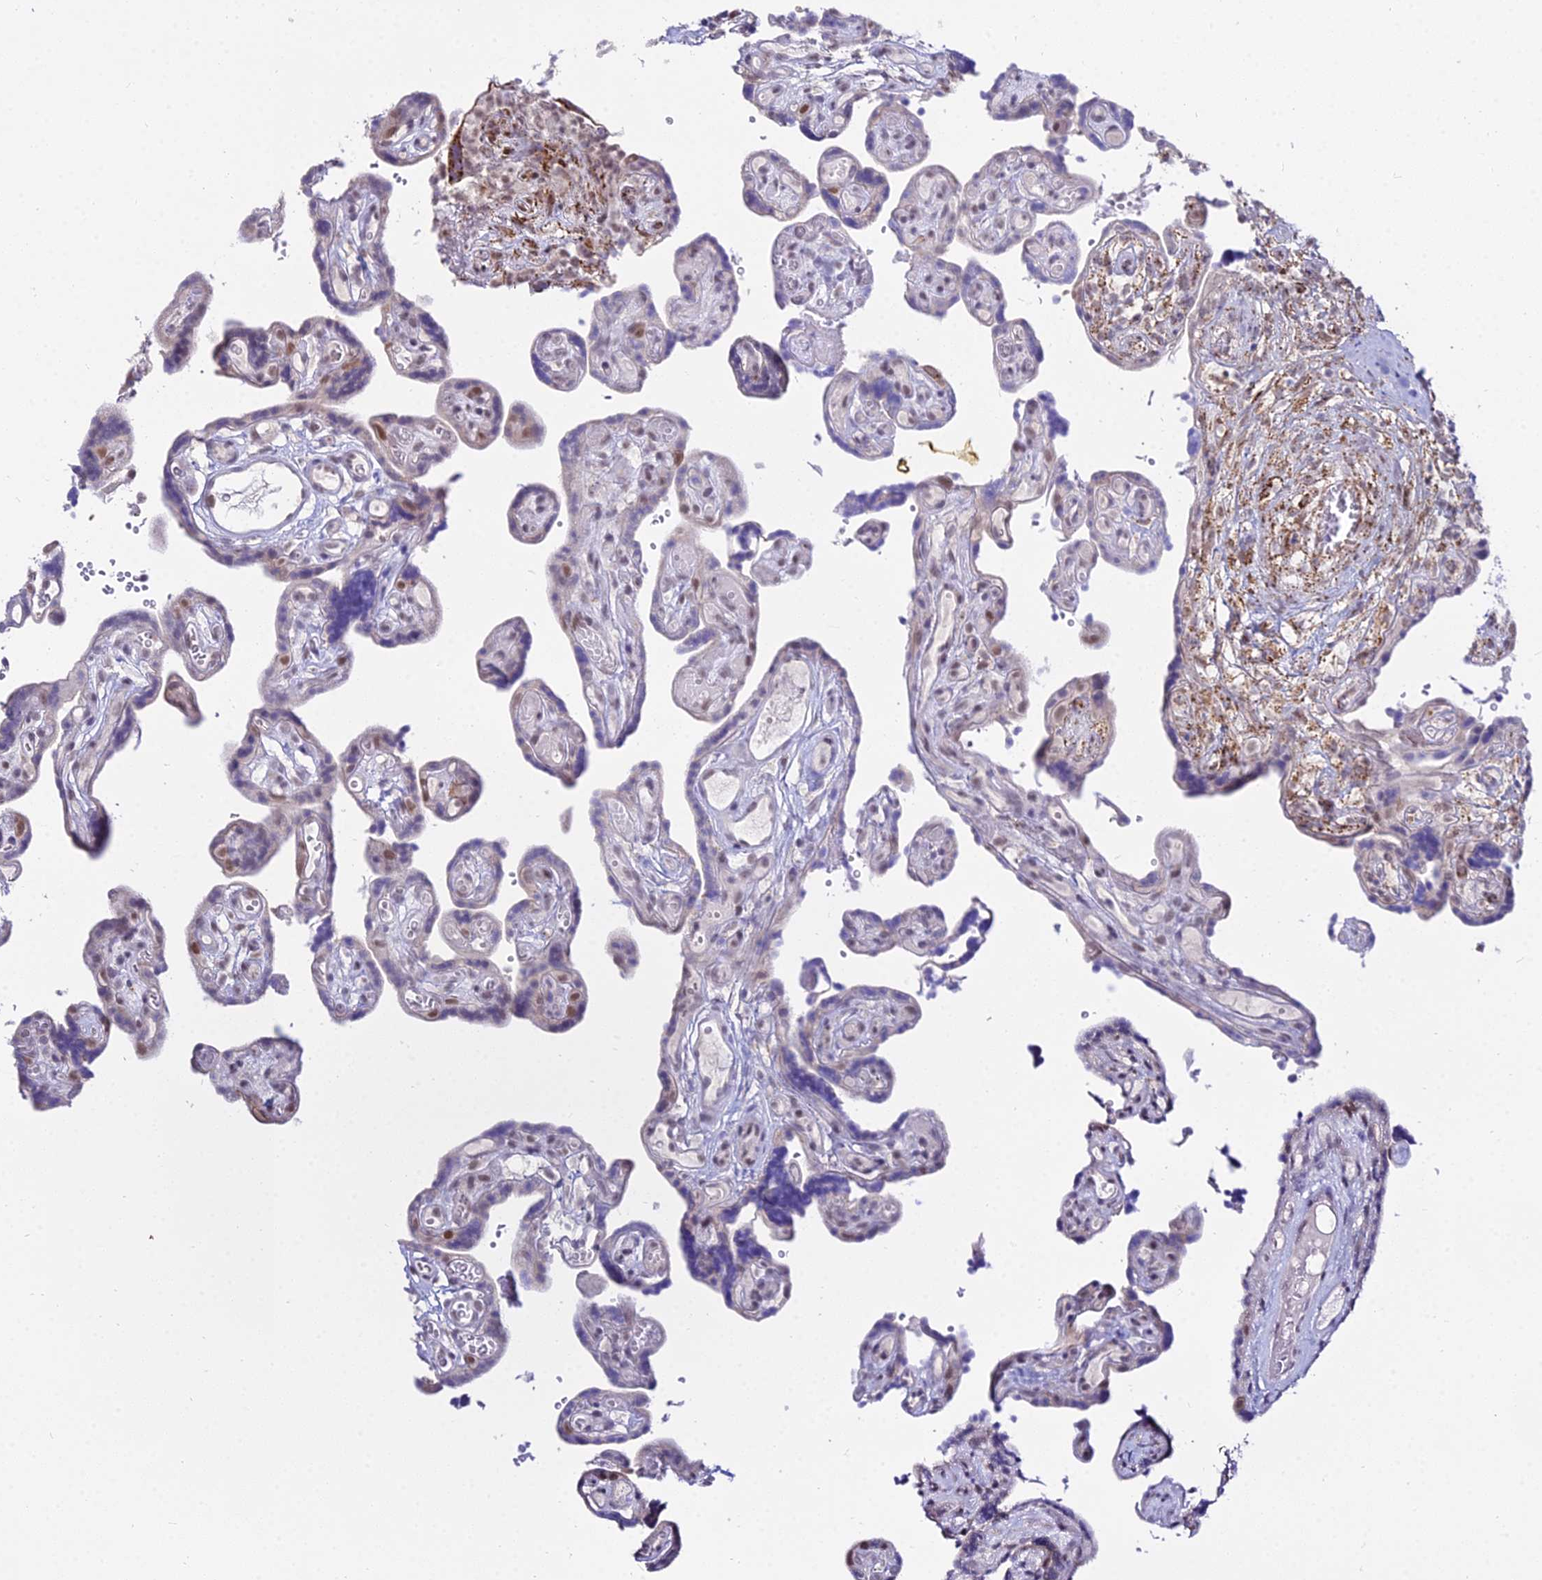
{"staining": {"intensity": "moderate", "quantity": ">75%", "location": "cytoplasmic/membranous,nuclear"}, "tissue": "placenta", "cell_type": "Decidual cells", "image_type": "normal", "snomed": [{"axis": "morphology", "description": "Normal tissue, NOS"}, {"axis": "topography", "description": "Placenta"}], "caption": "DAB (3,3'-diaminobenzidine) immunohistochemical staining of benign human placenta shows moderate cytoplasmic/membranous,nuclear protein staining in approximately >75% of decidual cells.", "gene": "C6orf163", "patient": {"sex": "female", "age": 30}}